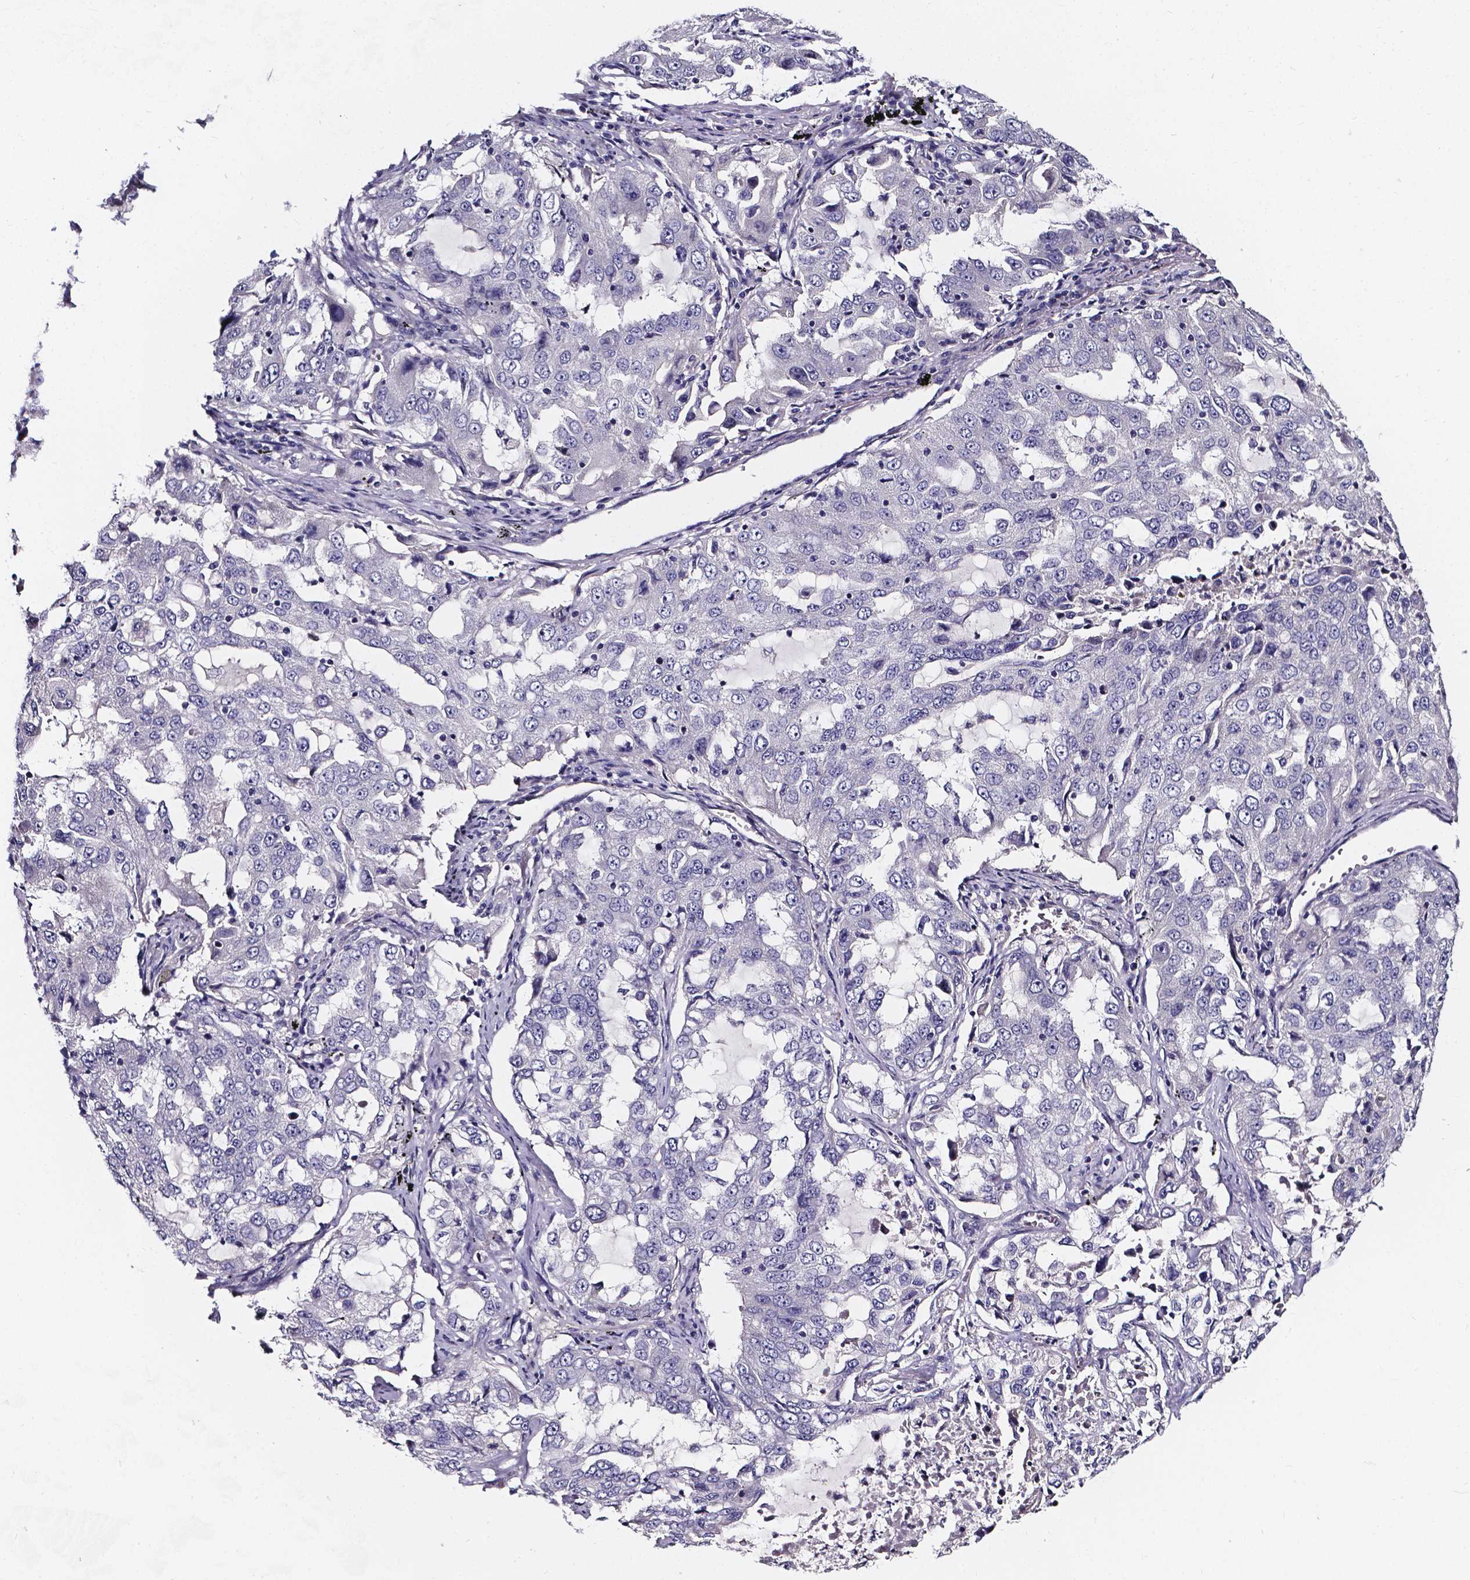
{"staining": {"intensity": "negative", "quantity": "none", "location": "none"}, "tissue": "lung cancer", "cell_type": "Tumor cells", "image_type": "cancer", "snomed": [{"axis": "morphology", "description": "Adenocarcinoma, NOS"}, {"axis": "topography", "description": "Lung"}], "caption": "The image shows no significant expression in tumor cells of lung adenocarcinoma.", "gene": "CACNG8", "patient": {"sex": "female", "age": 61}}